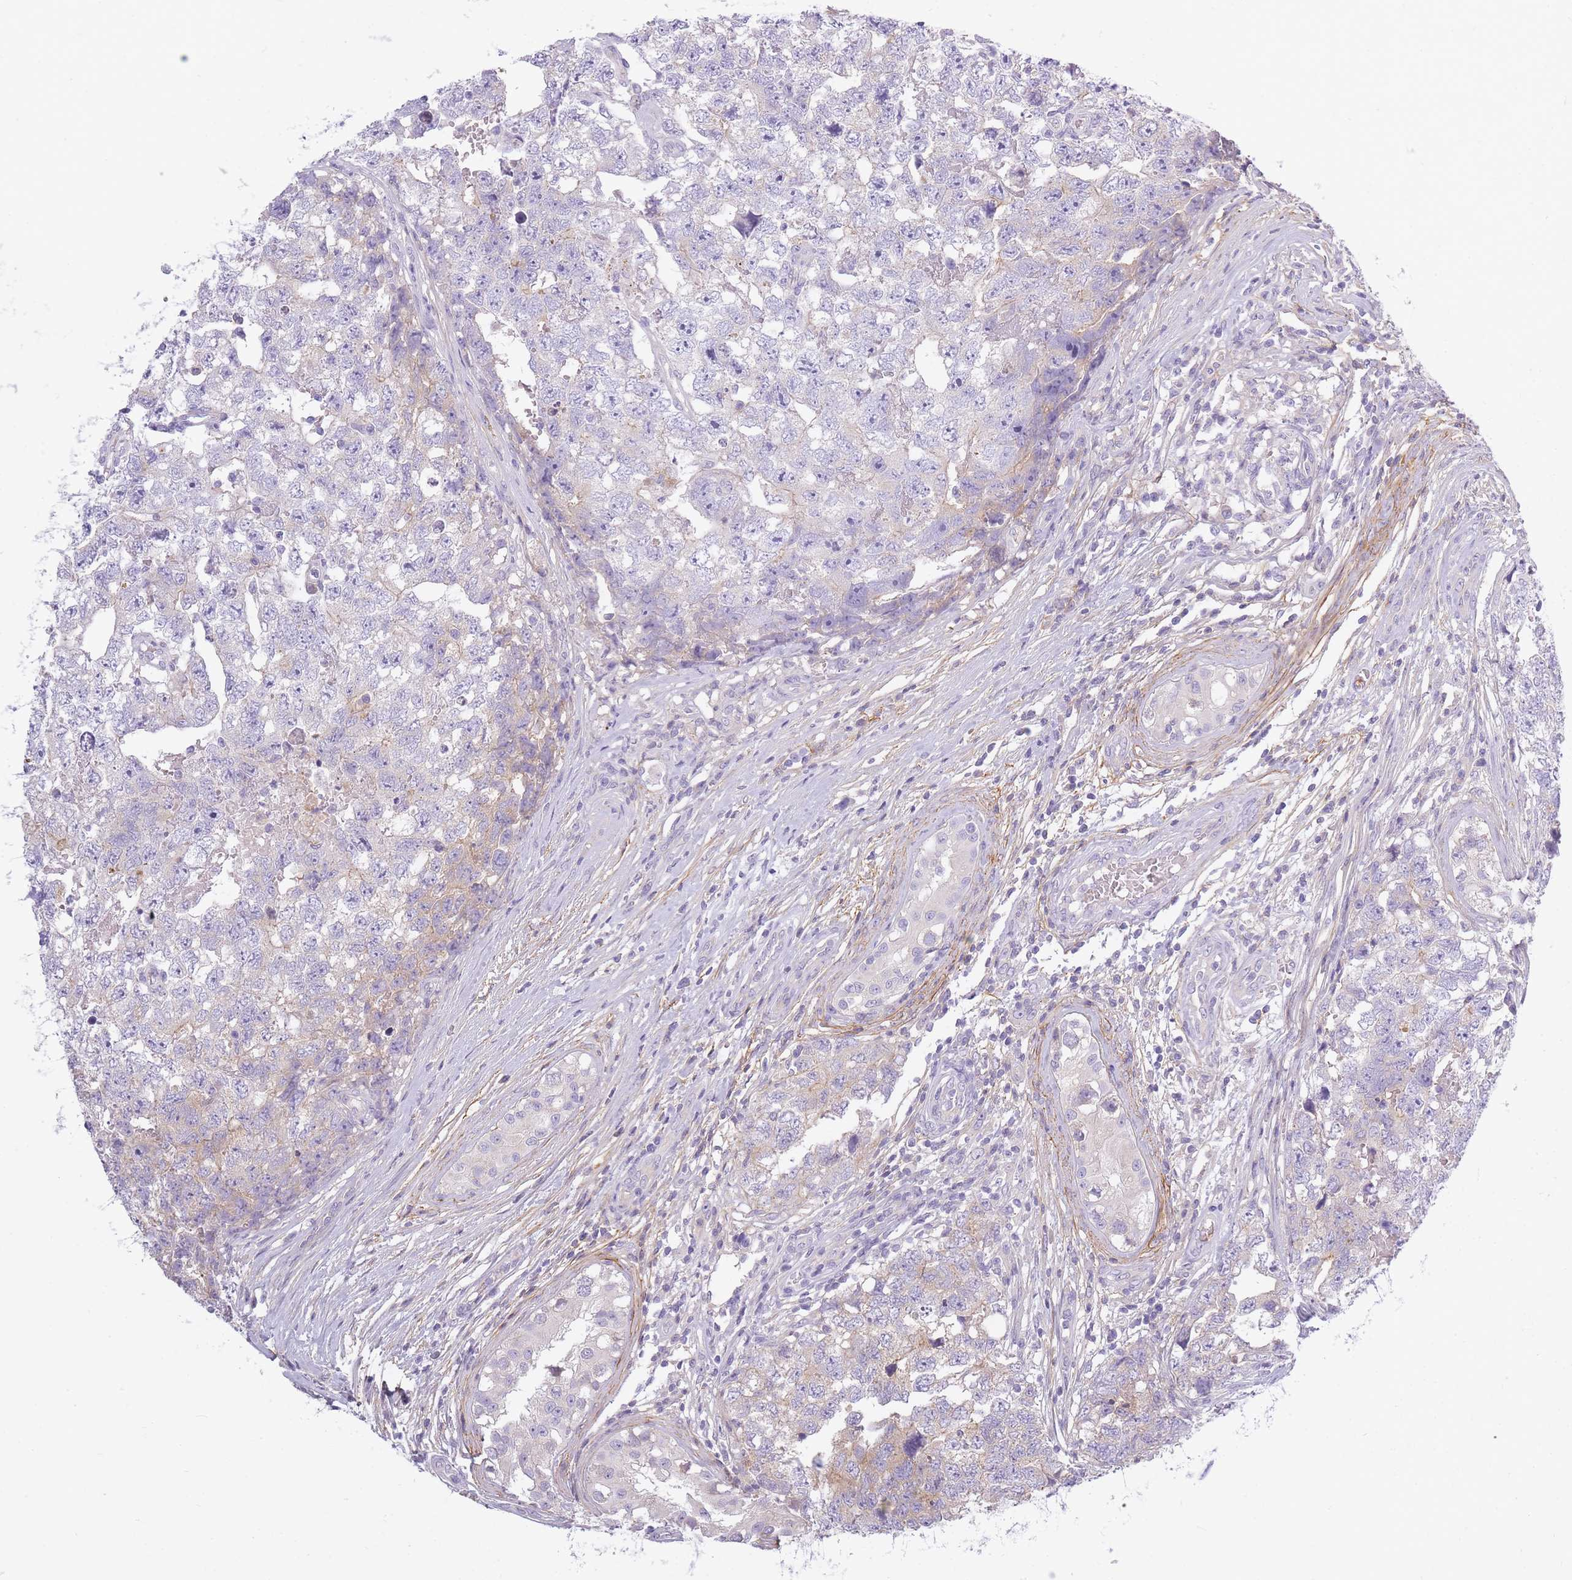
{"staining": {"intensity": "negative", "quantity": "none", "location": "none"}, "tissue": "testis cancer", "cell_type": "Tumor cells", "image_type": "cancer", "snomed": [{"axis": "morphology", "description": "Carcinoma, Embryonal, NOS"}, {"axis": "topography", "description": "Testis"}], "caption": "Image shows no protein expression in tumor cells of embryonal carcinoma (testis) tissue.", "gene": "AP3M2", "patient": {"sex": "male", "age": 22}}